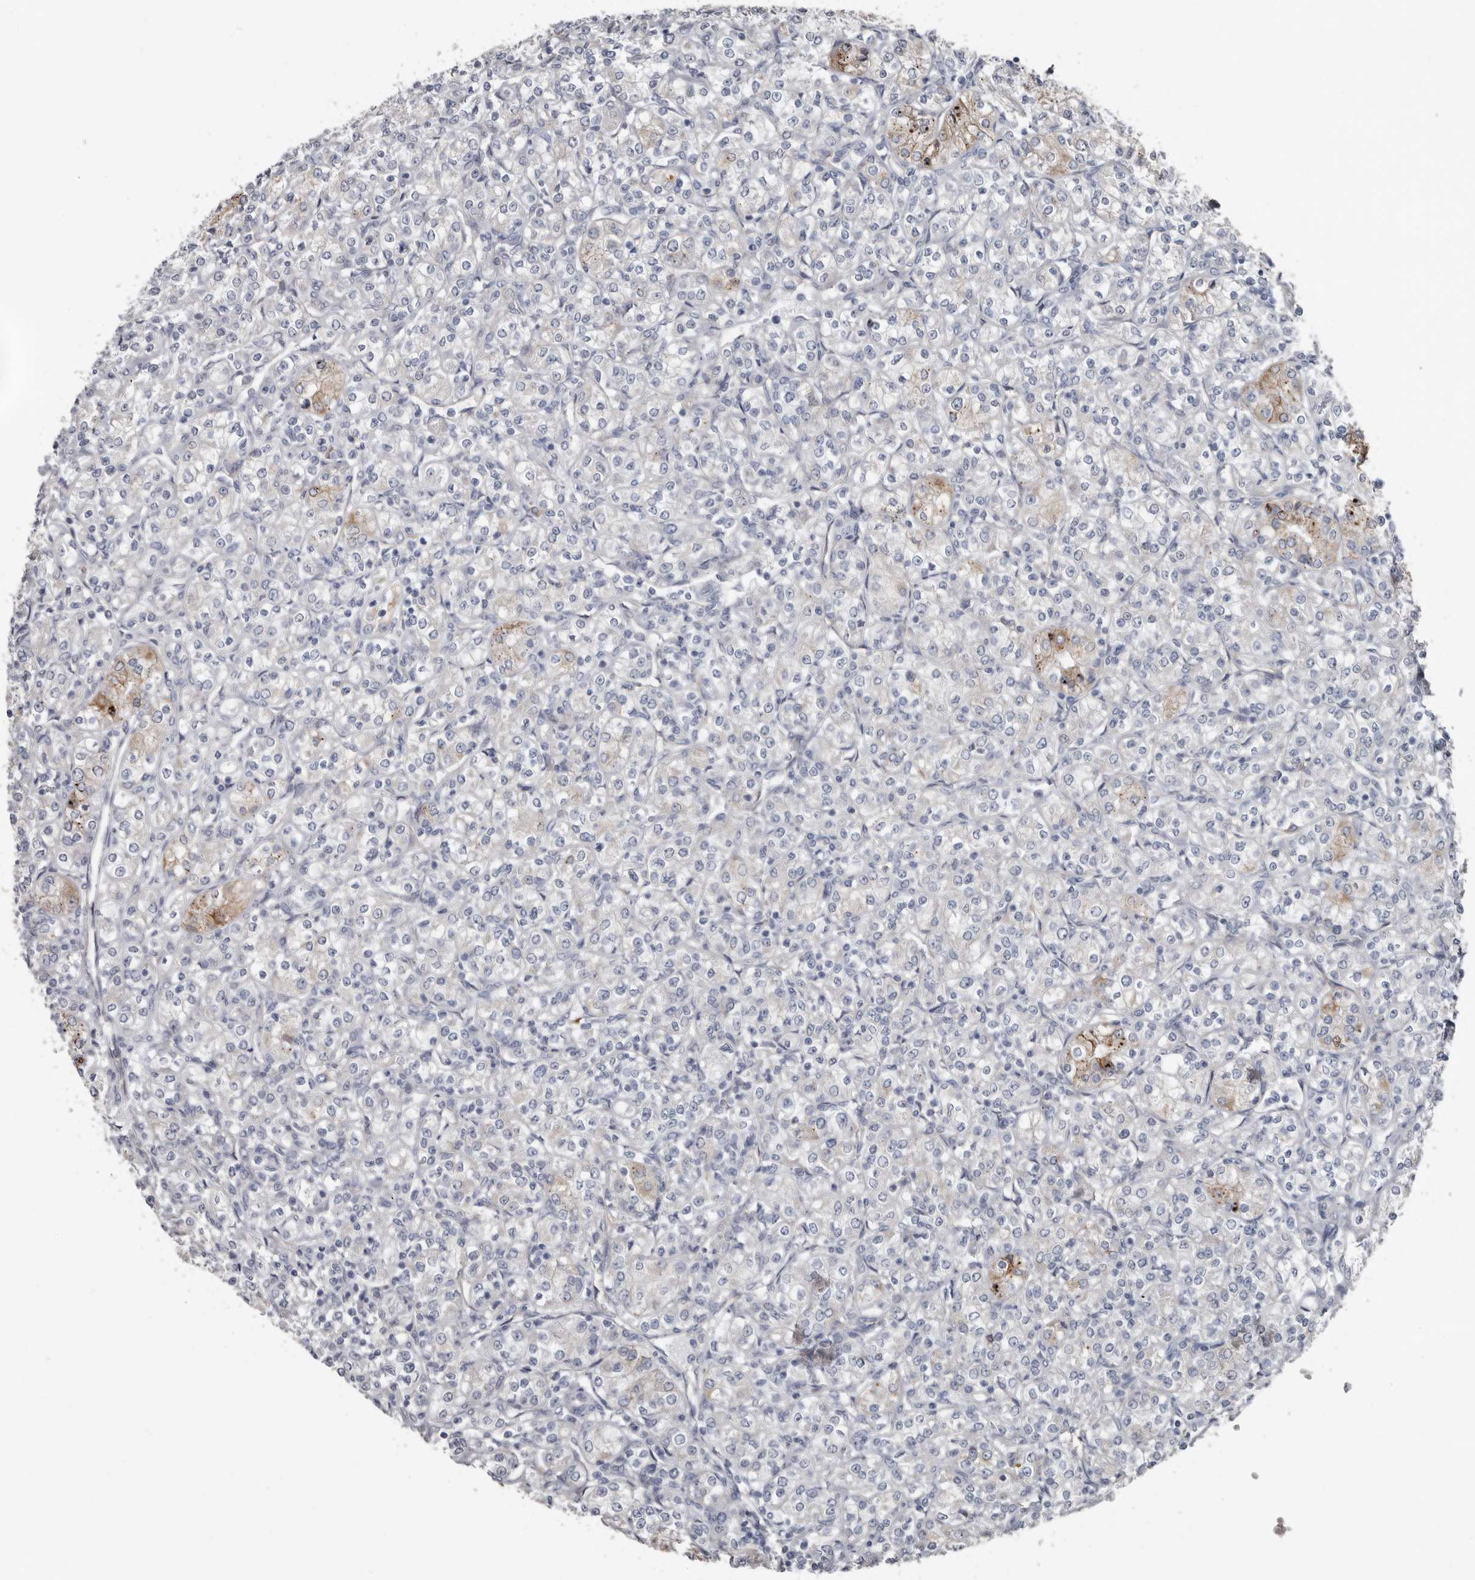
{"staining": {"intensity": "weak", "quantity": "<25%", "location": "cytoplasmic/membranous"}, "tissue": "renal cancer", "cell_type": "Tumor cells", "image_type": "cancer", "snomed": [{"axis": "morphology", "description": "Adenocarcinoma, NOS"}, {"axis": "topography", "description": "Kidney"}], "caption": "A high-resolution micrograph shows IHC staining of renal cancer, which shows no significant staining in tumor cells.", "gene": "ZNF114", "patient": {"sex": "male", "age": 77}}